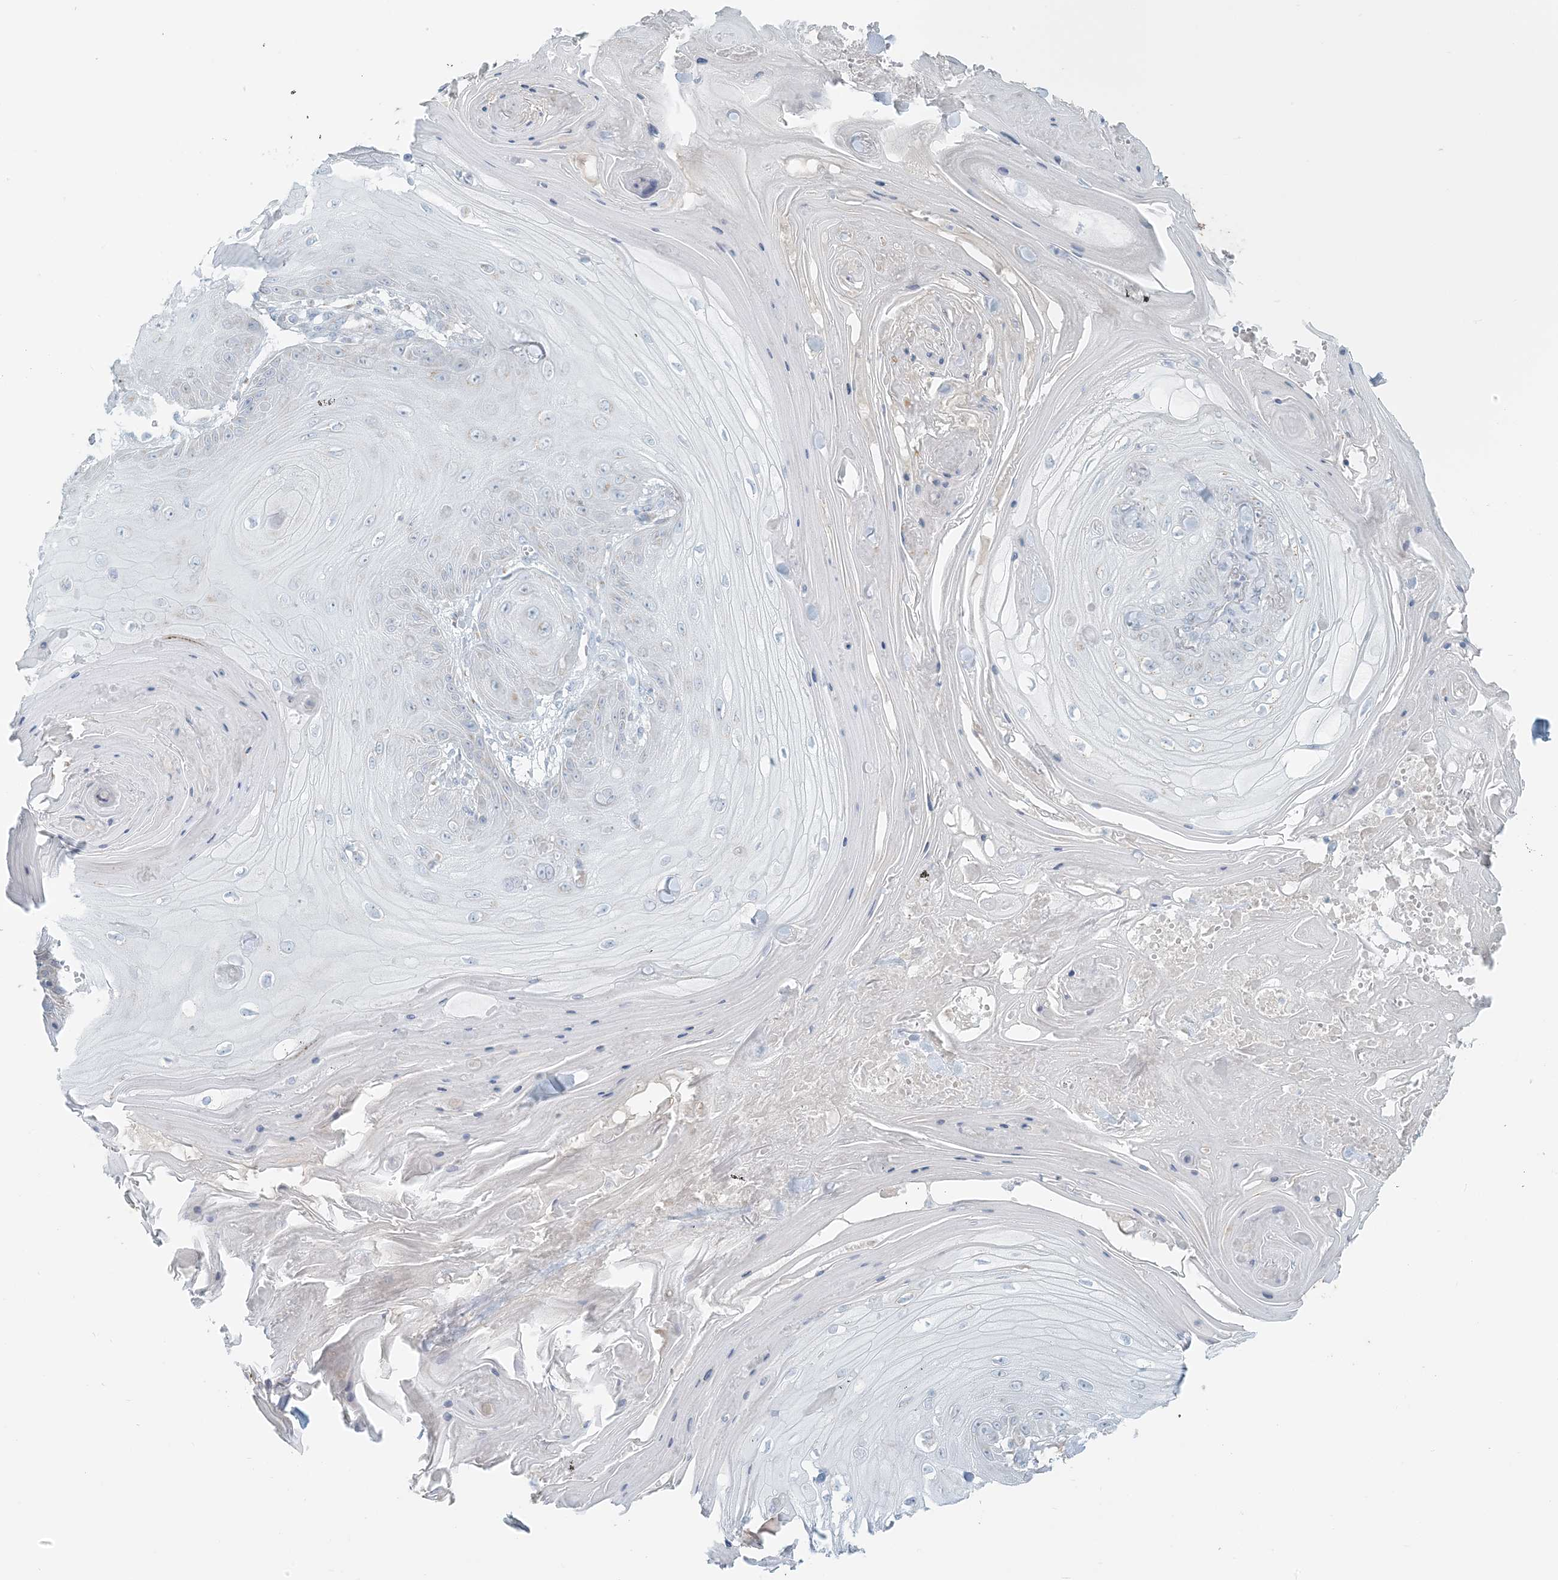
{"staining": {"intensity": "weak", "quantity": "<25%", "location": "cytoplasmic/membranous"}, "tissue": "skin cancer", "cell_type": "Tumor cells", "image_type": "cancer", "snomed": [{"axis": "morphology", "description": "Squamous cell carcinoma, NOS"}, {"axis": "topography", "description": "Skin"}], "caption": "This is an IHC micrograph of skin squamous cell carcinoma. There is no positivity in tumor cells.", "gene": "SCML1", "patient": {"sex": "male", "age": 74}}